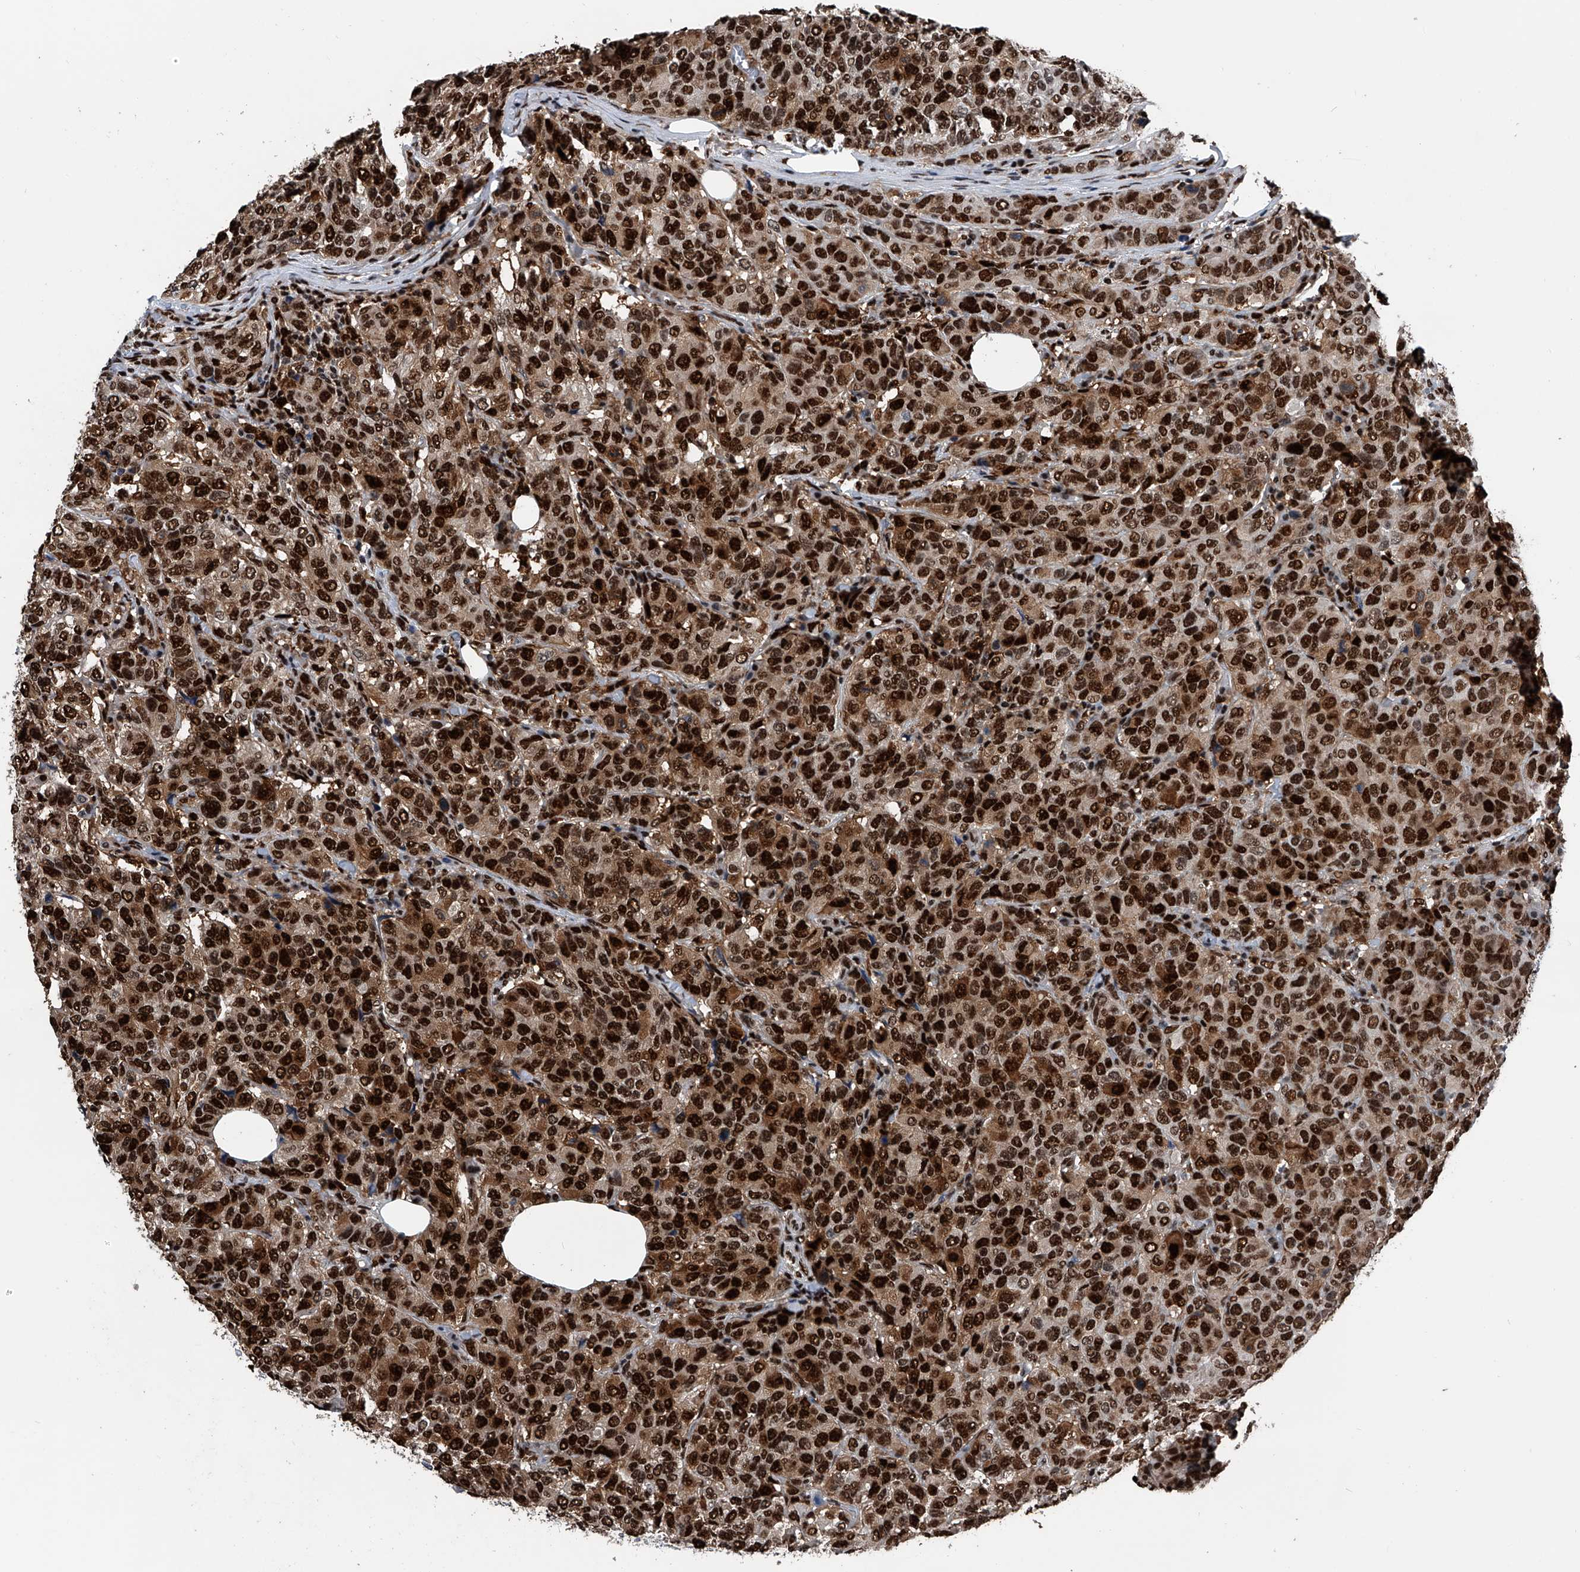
{"staining": {"intensity": "strong", "quantity": ">75%", "location": "cytoplasmic/membranous,nuclear"}, "tissue": "breast cancer", "cell_type": "Tumor cells", "image_type": "cancer", "snomed": [{"axis": "morphology", "description": "Duct carcinoma"}, {"axis": "topography", "description": "Breast"}], "caption": "Immunohistochemistry (IHC) (DAB (3,3'-diaminobenzidine)) staining of human breast cancer exhibits strong cytoplasmic/membranous and nuclear protein expression in about >75% of tumor cells.", "gene": "FKBP5", "patient": {"sex": "female", "age": 55}}